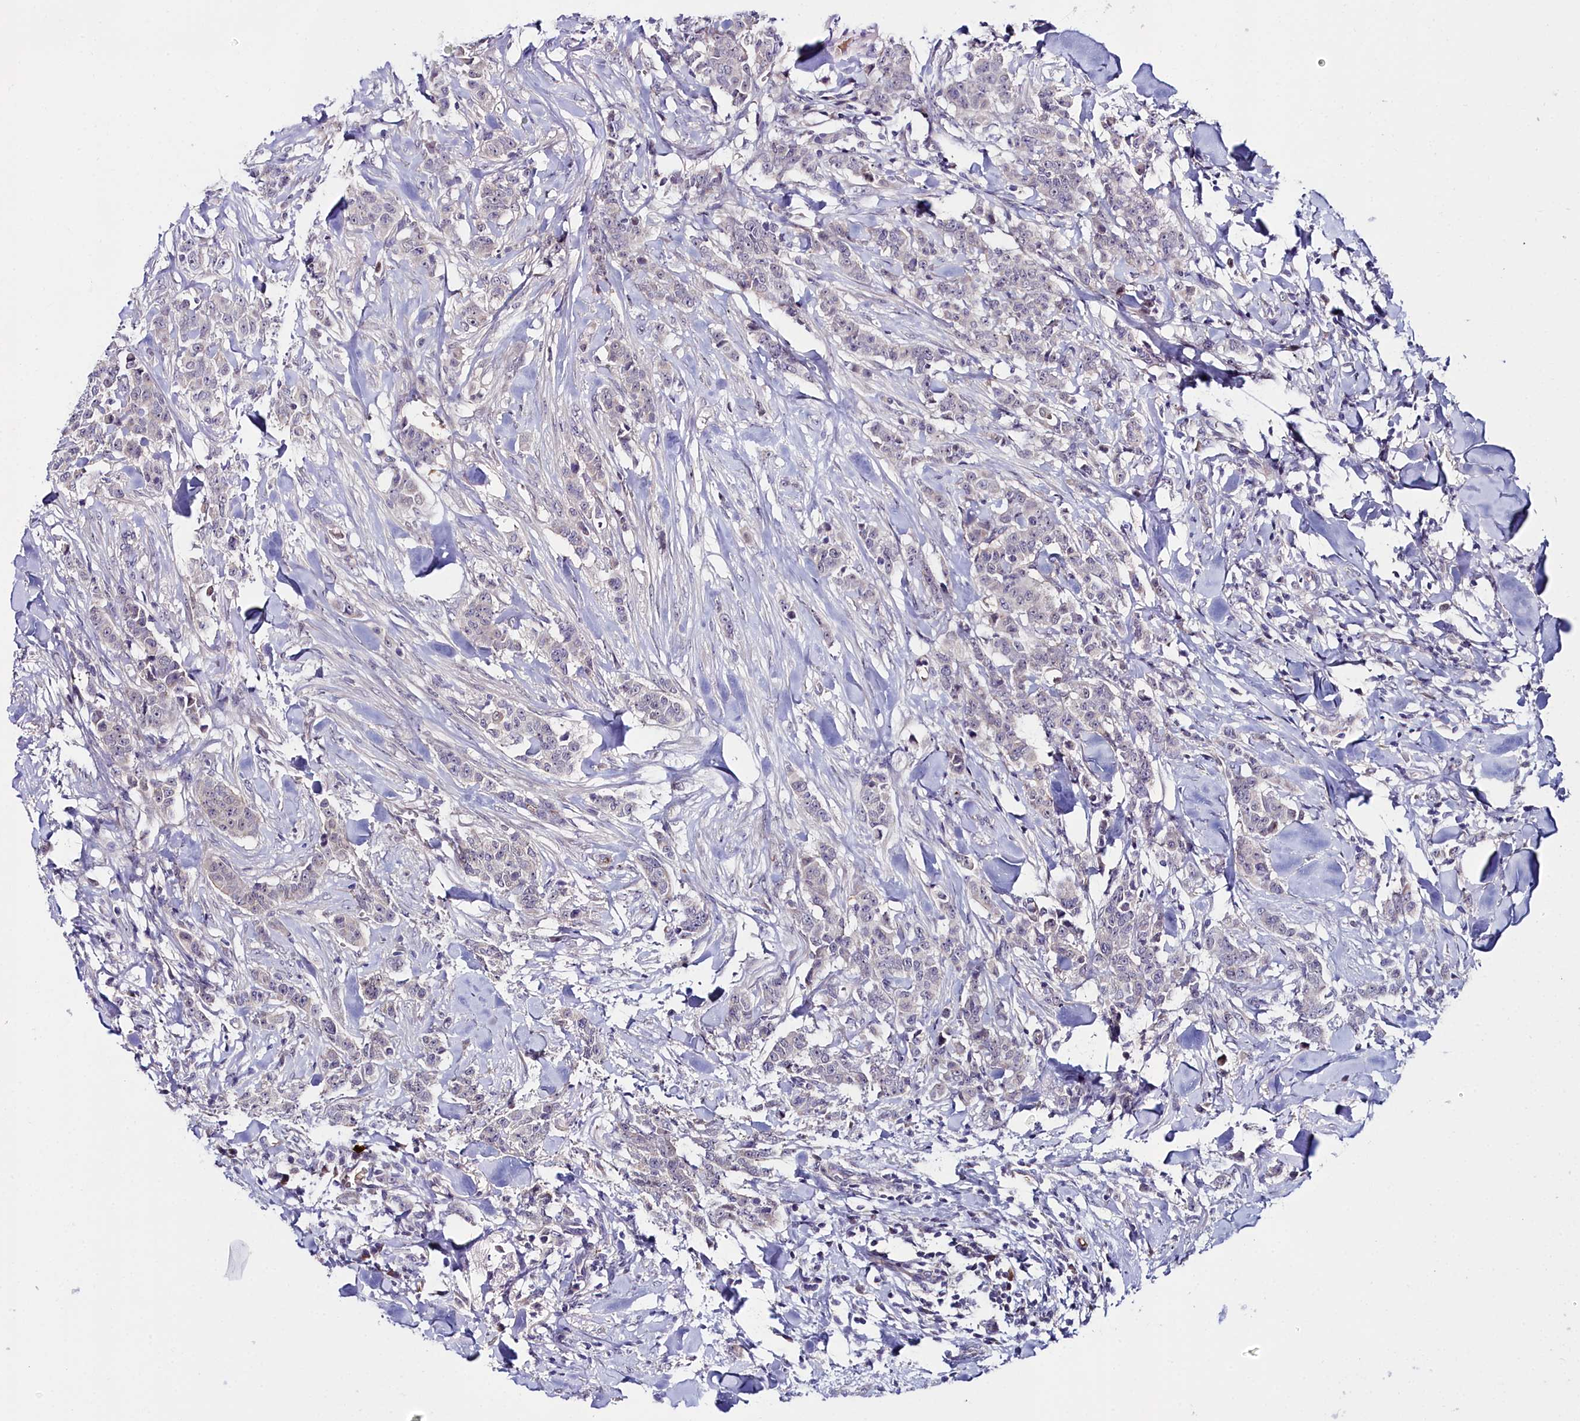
{"staining": {"intensity": "negative", "quantity": "none", "location": "none"}, "tissue": "breast cancer", "cell_type": "Tumor cells", "image_type": "cancer", "snomed": [{"axis": "morphology", "description": "Duct carcinoma"}, {"axis": "topography", "description": "Breast"}], "caption": "High power microscopy image of an IHC photomicrograph of breast infiltrating ductal carcinoma, revealing no significant positivity in tumor cells. The staining was performed using DAB (3,3'-diaminobenzidine) to visualize the protein expression in brown, while the nuclei were stained in blue with hematoxylin (Magnification: 20x).", "gene": "KCTD18", "patient": {"sex": "female", "age": 40}}